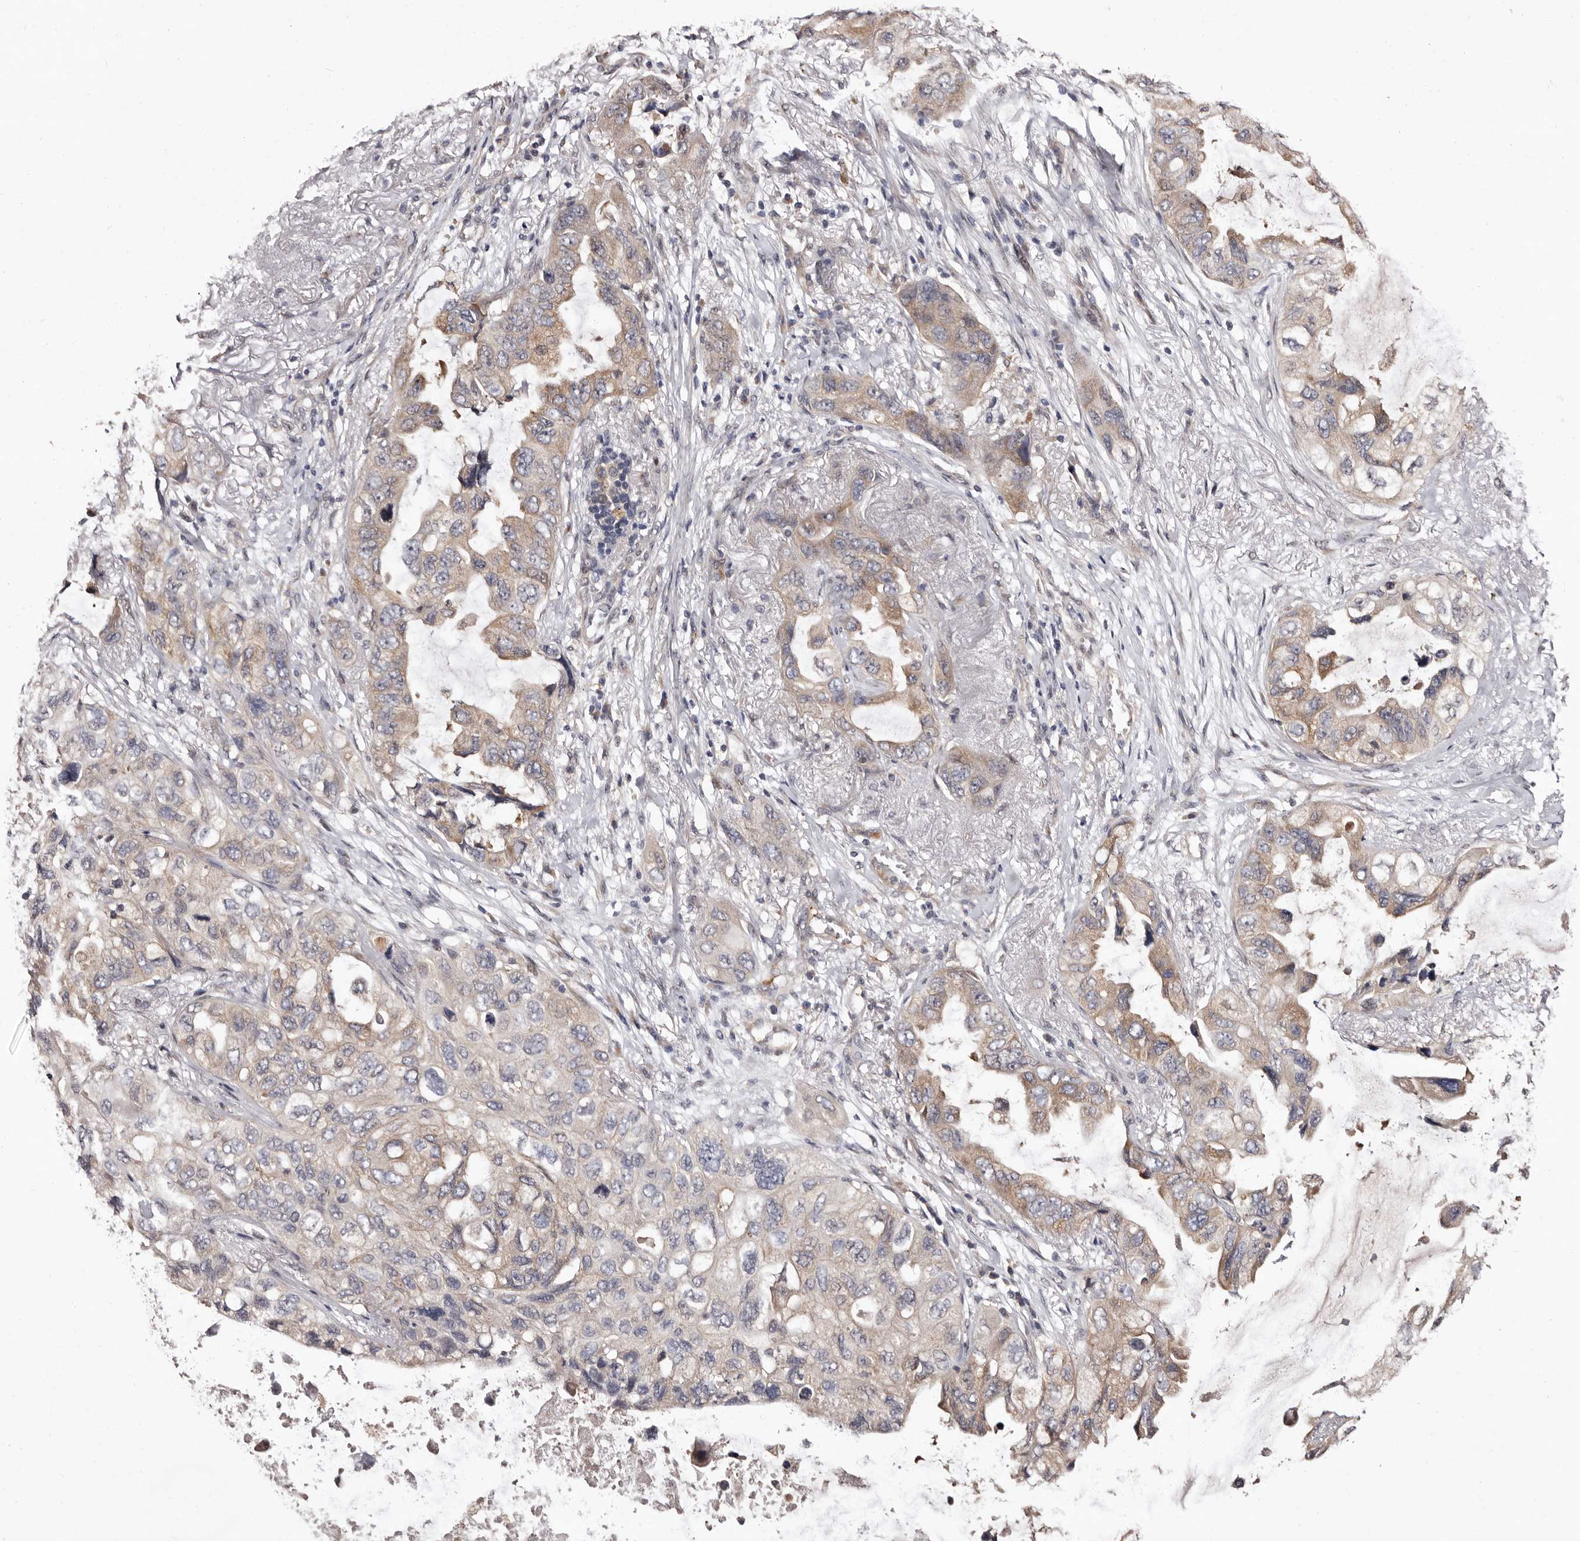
{"staining": {"intensity": "moderate", "quantity": "<25%", "location": "cytoplasmic/membranous"}, "tissue": "lung cancer", "cell_type": "Tumor cells", "image_type": "cancer", "snomed": [{"axis": "morphology", "description": "Squamous cell carcinoma, NOS"}, {"axis": "topography", "description": "Lung"}], "caption": "Human lung cancer stained with a brown dye demonstrates moderate cytoplasmic/membranous positive positivity in about <25% of tumor cells.", "gene": "FAM91A1", "patient": {"sex": "female", "age": 73}}